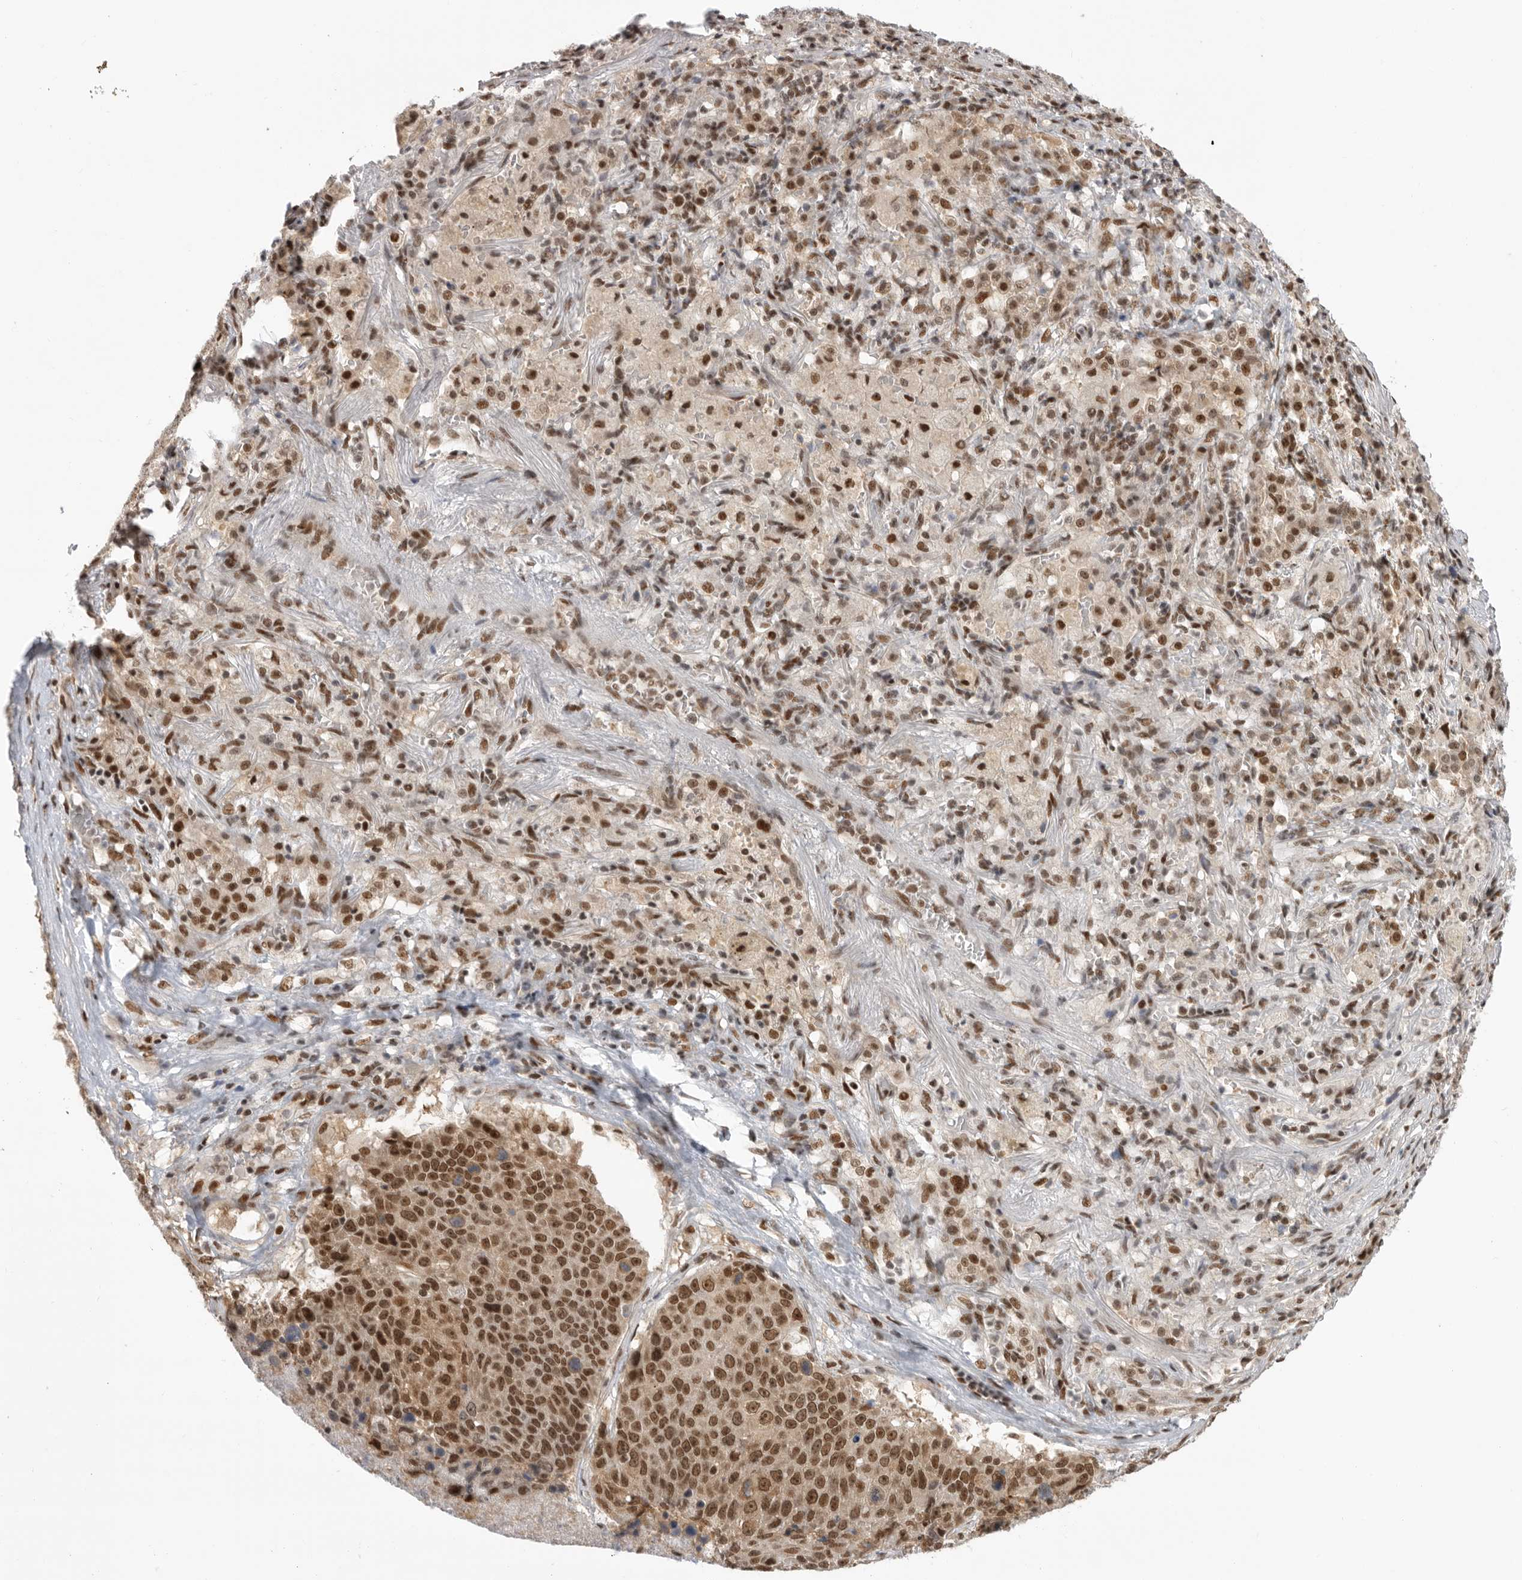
{"staining": {"intensity": "moderate", "quantity": ">75%", "location": "cytoplasmic/membranous,nuclear"}, "tissue": "lung cancer", "cell_type": "Tumor cells", "image_type": "cancer", "snomed": [{"axis": "morphology", "description": "Squamous cell carcinoma, NOS"}, {"axis": "topography", "description": "Lung"}], "caption": "DAB immunohistochemical staining of squamous cell carcinoma (lung) reveals moderate cytoplasmic/membranous and nuclear protein staining in approximately >75% of tumor cells.", "gene": "ZNF830", "patient": {"sex": "male", "age": 61}}